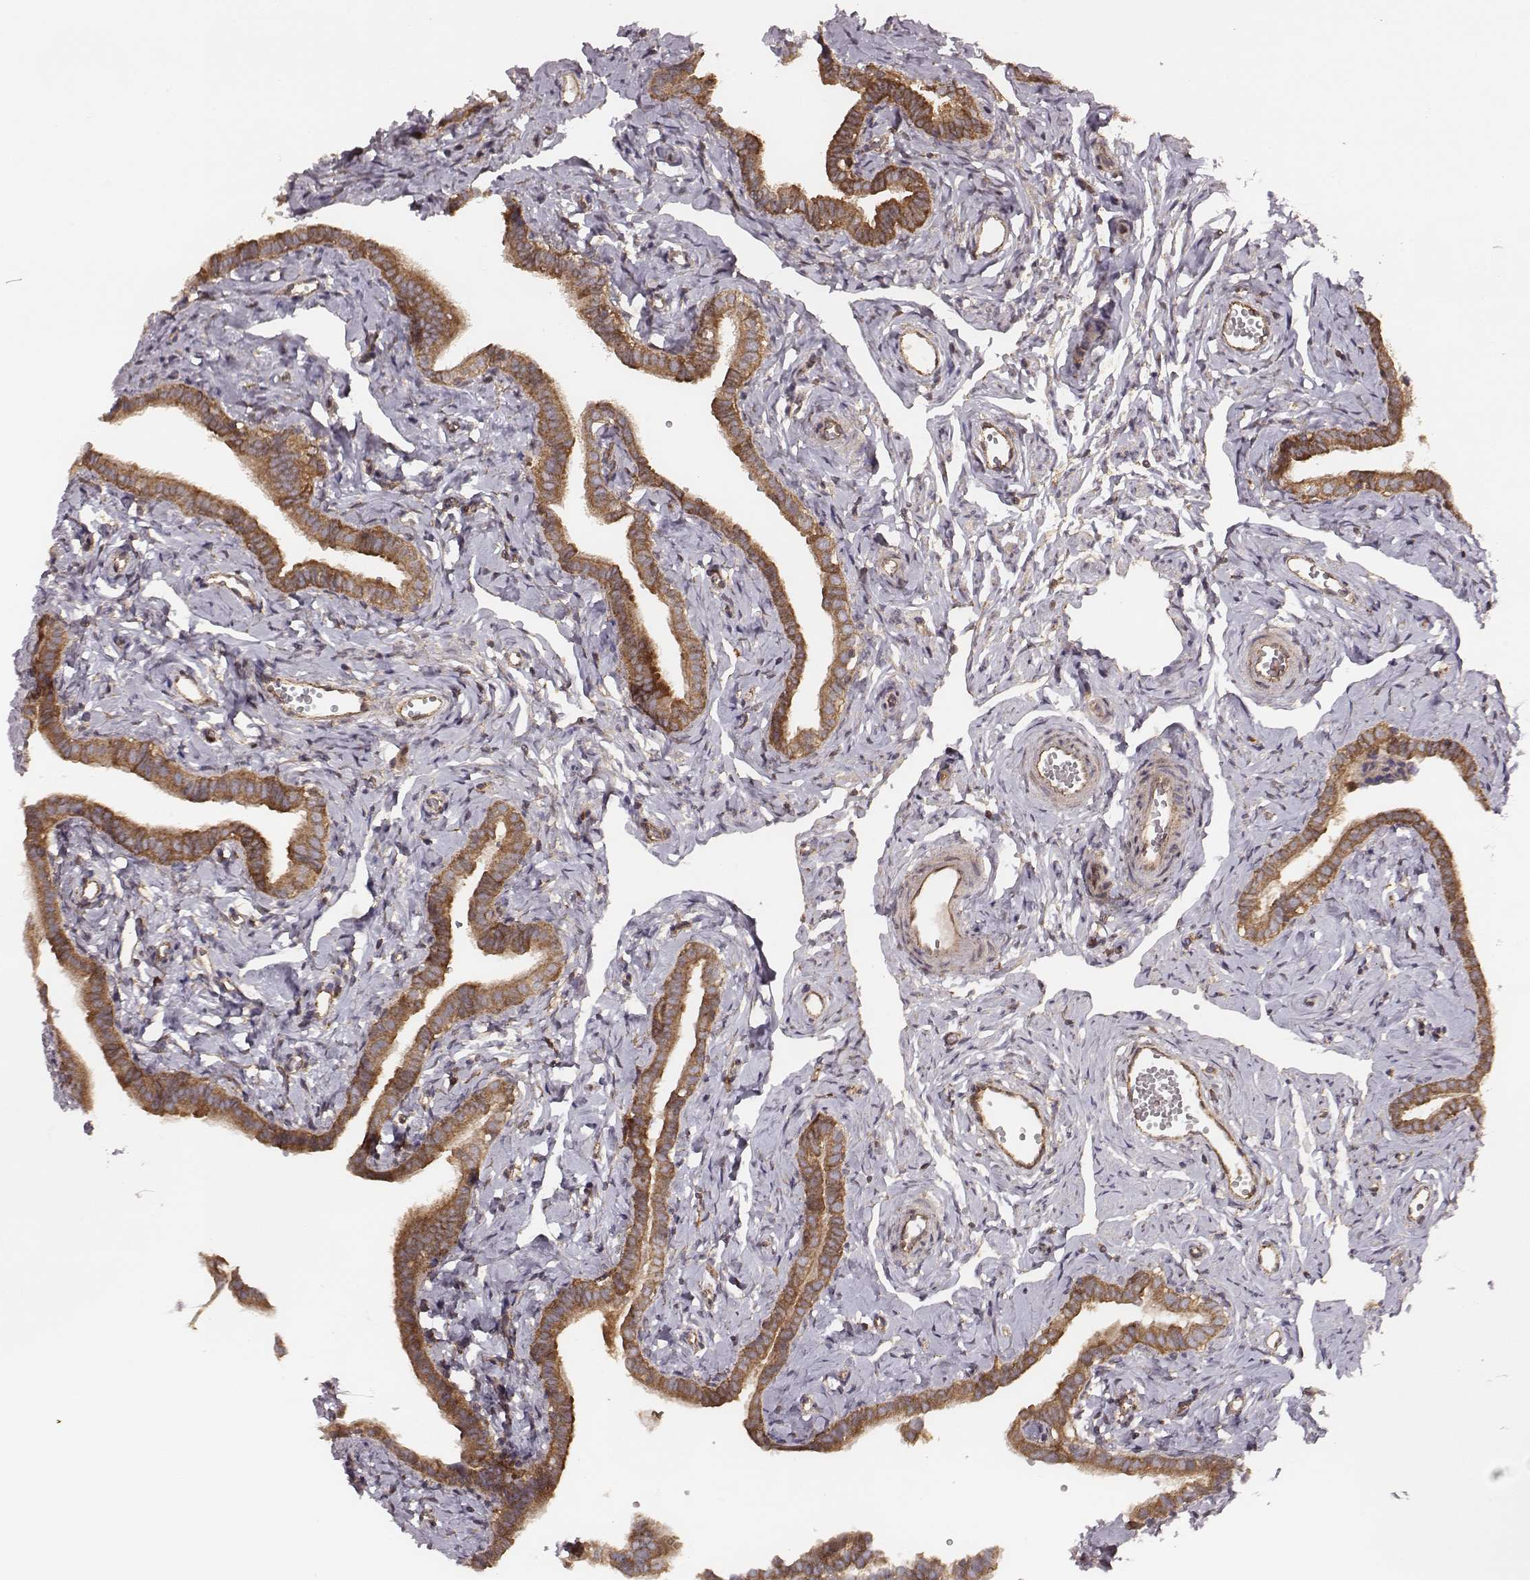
{"staining": {"intensity": "strong", "quantity": ">75%", "location": "cytoplasmic/membranous"}, "tissue": "fallopian tube", "cell_type": "Glandular cells", "image_type": "normal", "snomed": [{"axis": "morphology", "description": "Normal tissue, NOS"}, {"axis": "topography", "description": "Fallopian tube"}], "caption": "Human fallopian tube stained for a protein (brown) reveals strong cytoplasmic/membranous positive expression in about >75% of glandular cells.", "gene": "VPS26A", "patient": {"sex": "female", "age": 41}}